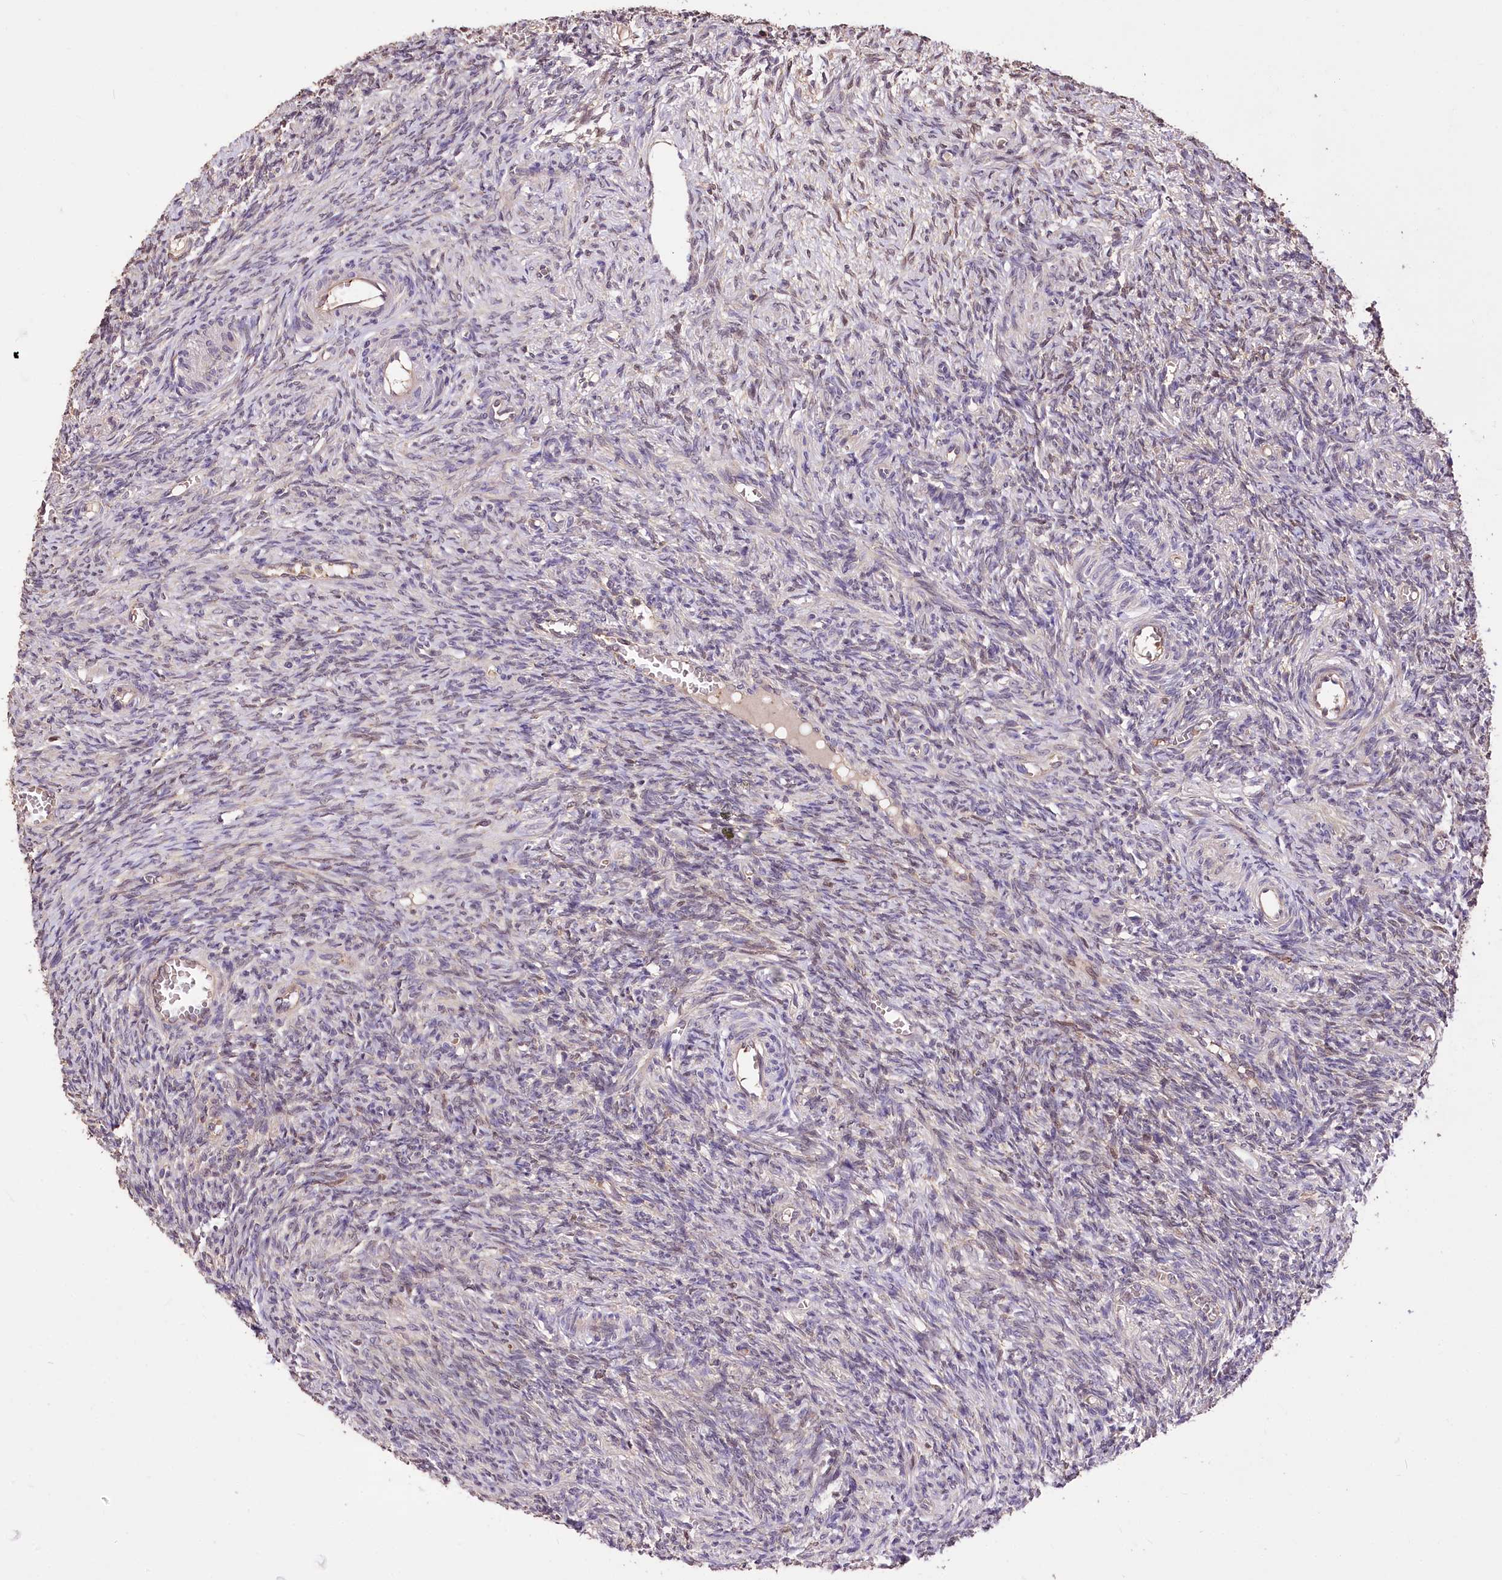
{"staining": {"intensity": "negative", "quantity": "none", "location": "none"}, "tissue": "ovary", "cell_type": "Ovarian stroma cells", "image_type": "normal", "snomed": [{"axis": "morphology", "description": "Normal tissue, NOS"}, {"axis": "topography", "description": "Ovary"}], "caption": "This is an immunohistochemistry micrograph of benign human ovary. There is no expression in ovarian stroma cells.", "gene": "SERGEF", "patient": {"sex": "female", "age": 27}}